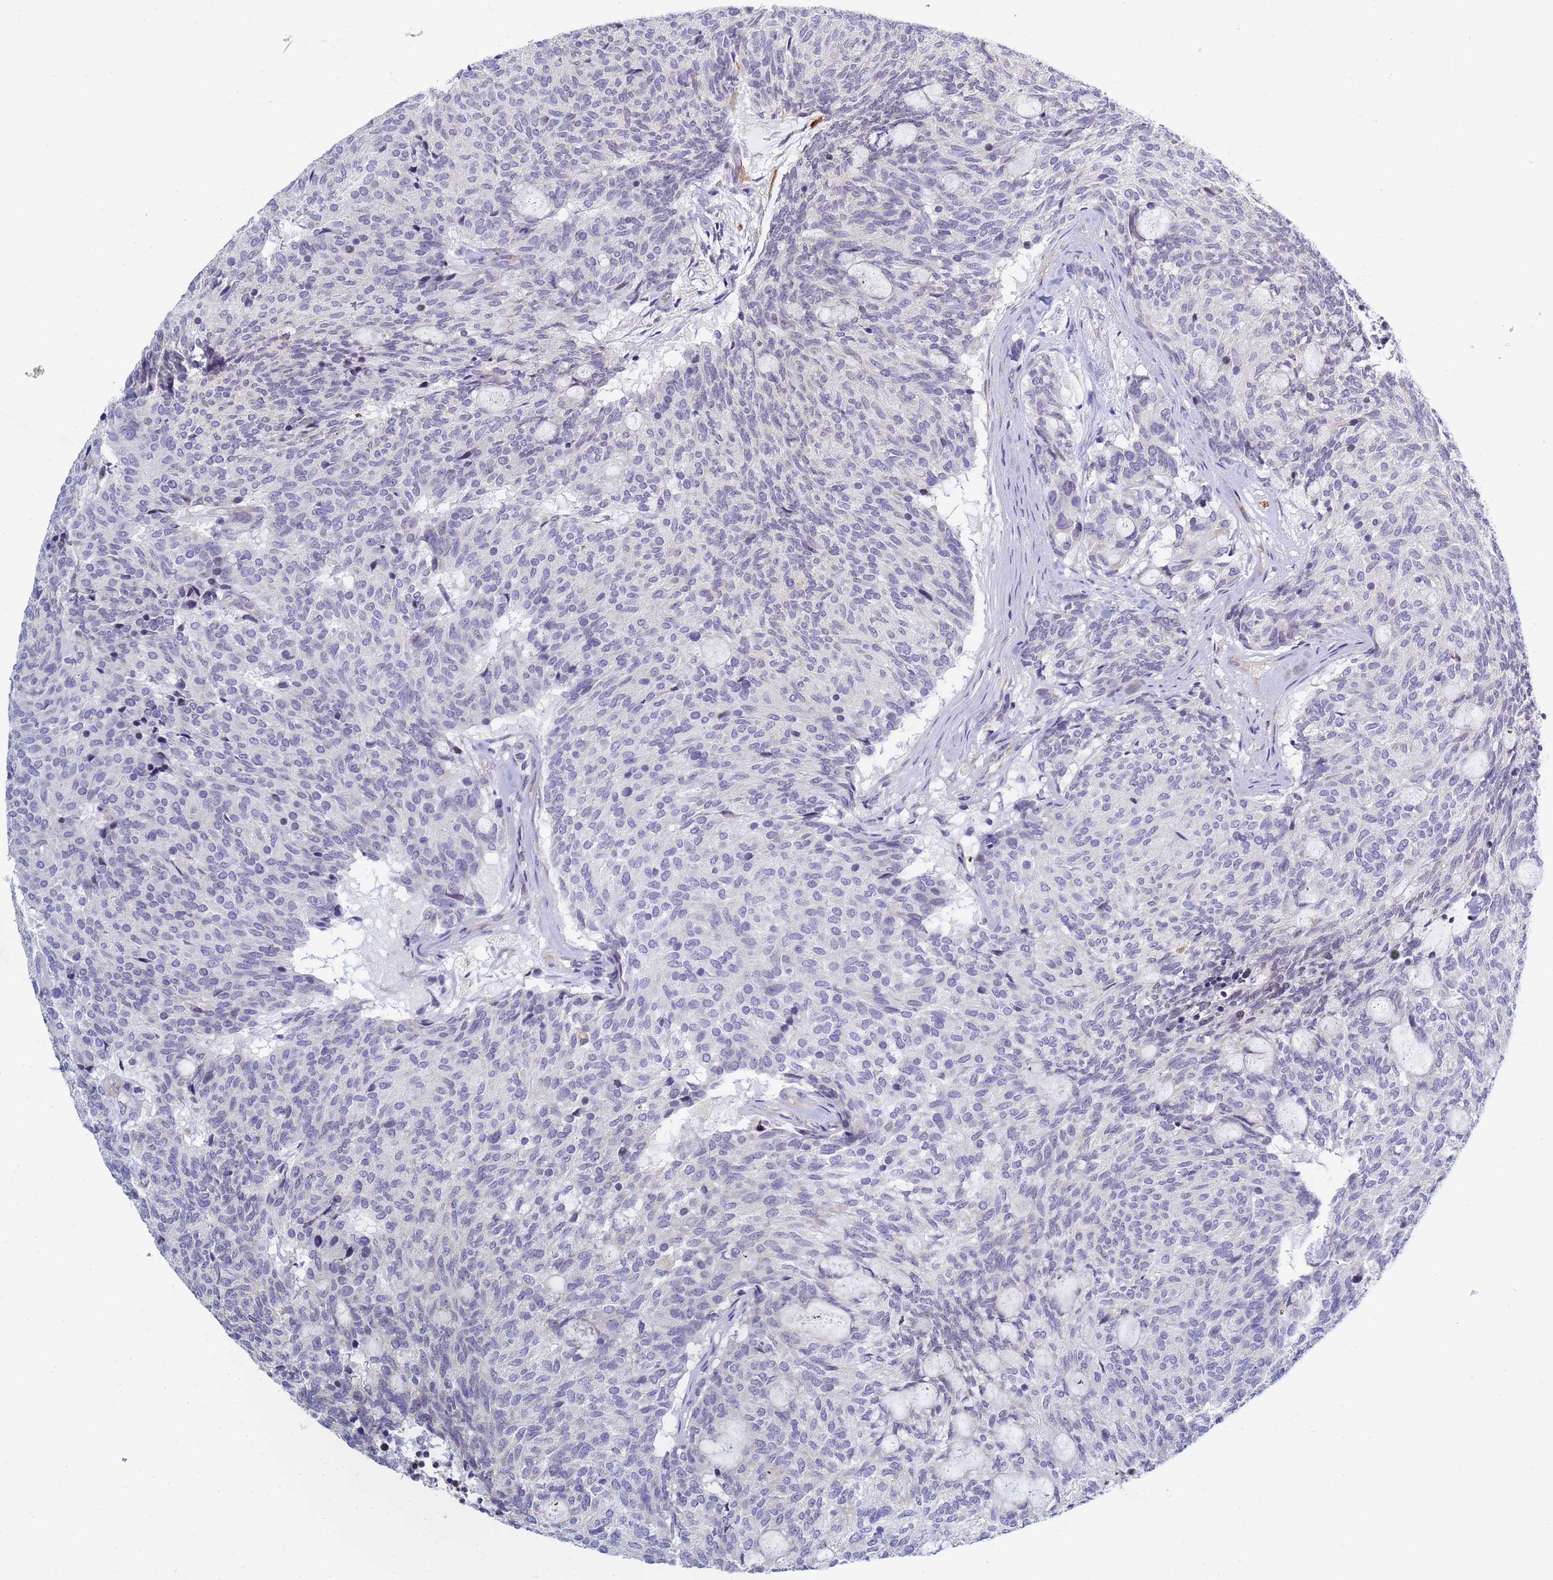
{"staining": {"intensity": "negative", "quantity": "none", "location": "none"}, "tissue": "carcinoid", "cell_type": "Tumor cells", "image_type": "cancer", "snomed": [{"axis": "morphology", "description": "Carcinoid, malignant, NOS"}, {"axis": "topography", "description": "Pancreas"}], "caption": "Immunohistochemistry (IHC) of human carcinoid exhibits no staining in tumor cells.", "gene": "GDAP2", "patient": {"sex": "female", "age": 54}}